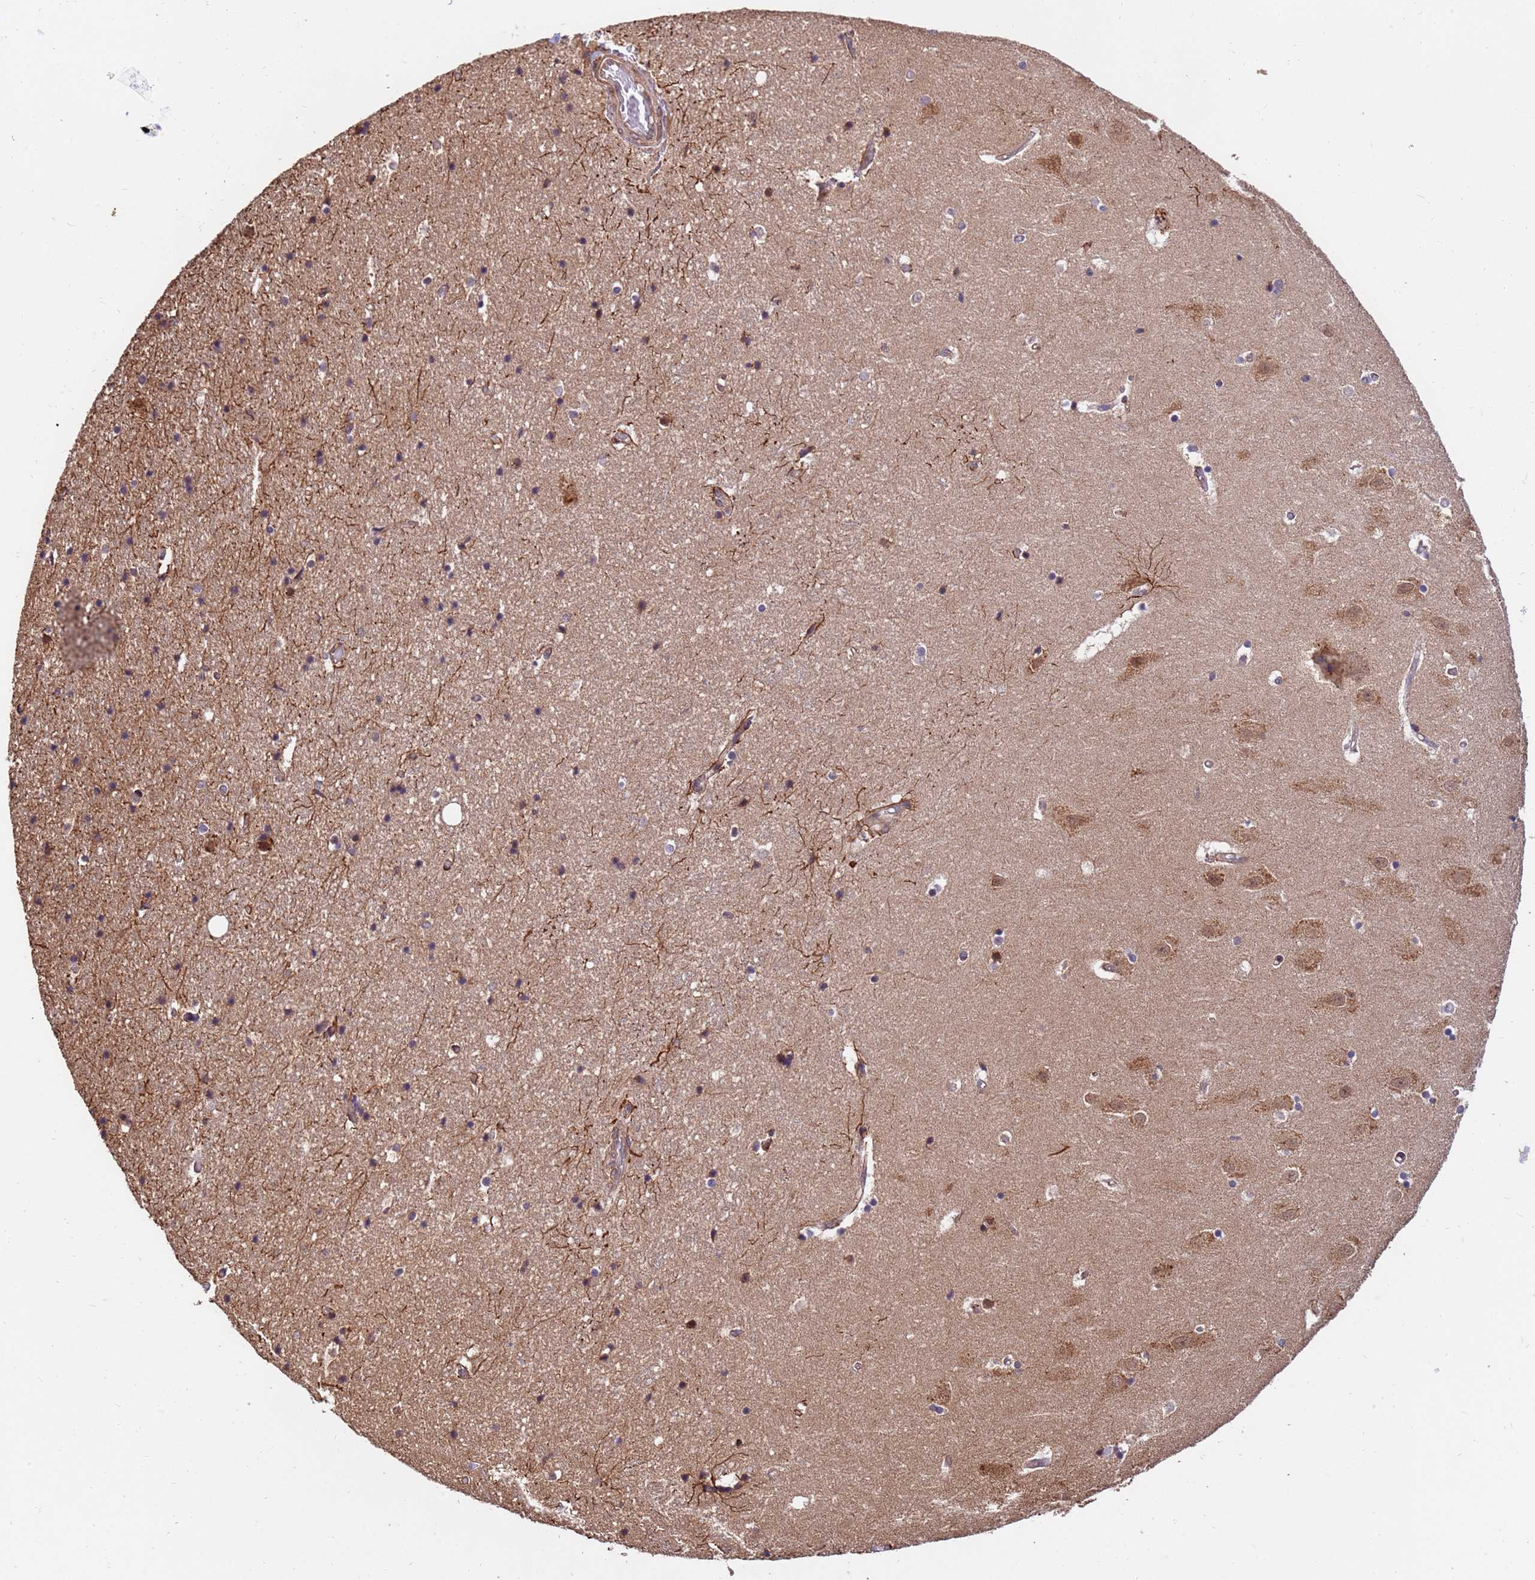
{"staining": {"intensity": "moderate", "quantity": "<25%", "location": "cytoplasmic/membranous"}, "tissue": "hippocampus", "cell_type": "Glial cells", "image_type": "normal", "snomed": [{"axis": "morphology", "description": "Normal tissue, NOS"}, {"axis": "topography", "description": "Hippocampus"}], "caption": "The immunohistochemical stain highlights moderate cytoplasmic/membranous staining in glial cells of unremarkable hippocampus.", "gene": "ZNF619", "patient": {"sex": "female", "age": 52}}